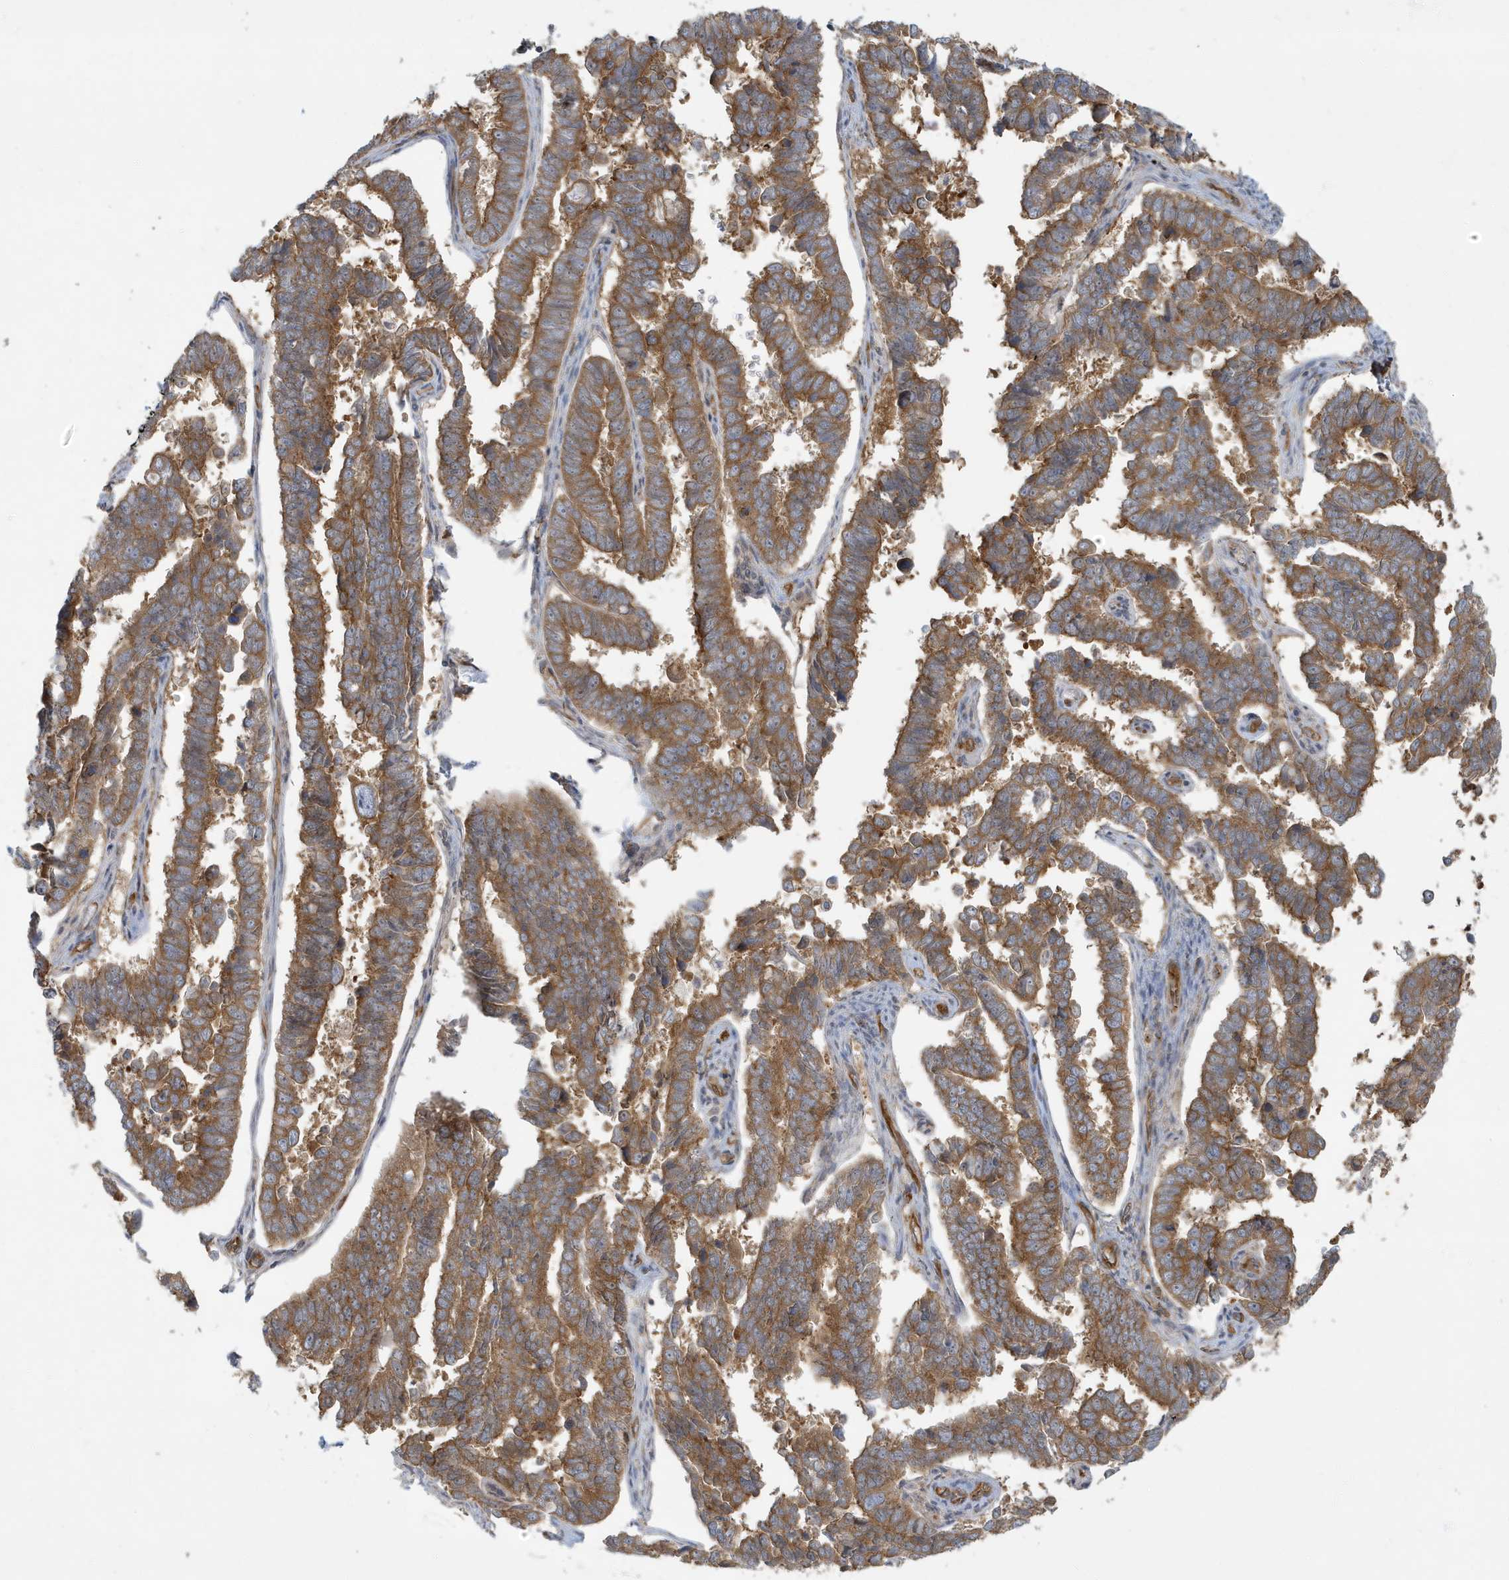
{"staining": {"intensity": "moderate", "quantity": ">75%", "location": "cytoplasmic/membranous"}, "tissue": "endometrial cancer", "cell_type": "Tumor cells", "image_type": "cancer", "snomed": [{"axis": "morphology", "description": "Adenocarcinoma, NOS"}, {"axis": "topography", "description": "Endometrium"}], "caption": "Tumor cells show moderate cytoplasmic/membranous staining in about >75% of cells in adenocarcinoma (endometrial). Ihc stains the protein in brown and the nuclei are stained blue.", "gene": "ATP23", "patient": {"sex": "female", "age": 75}}